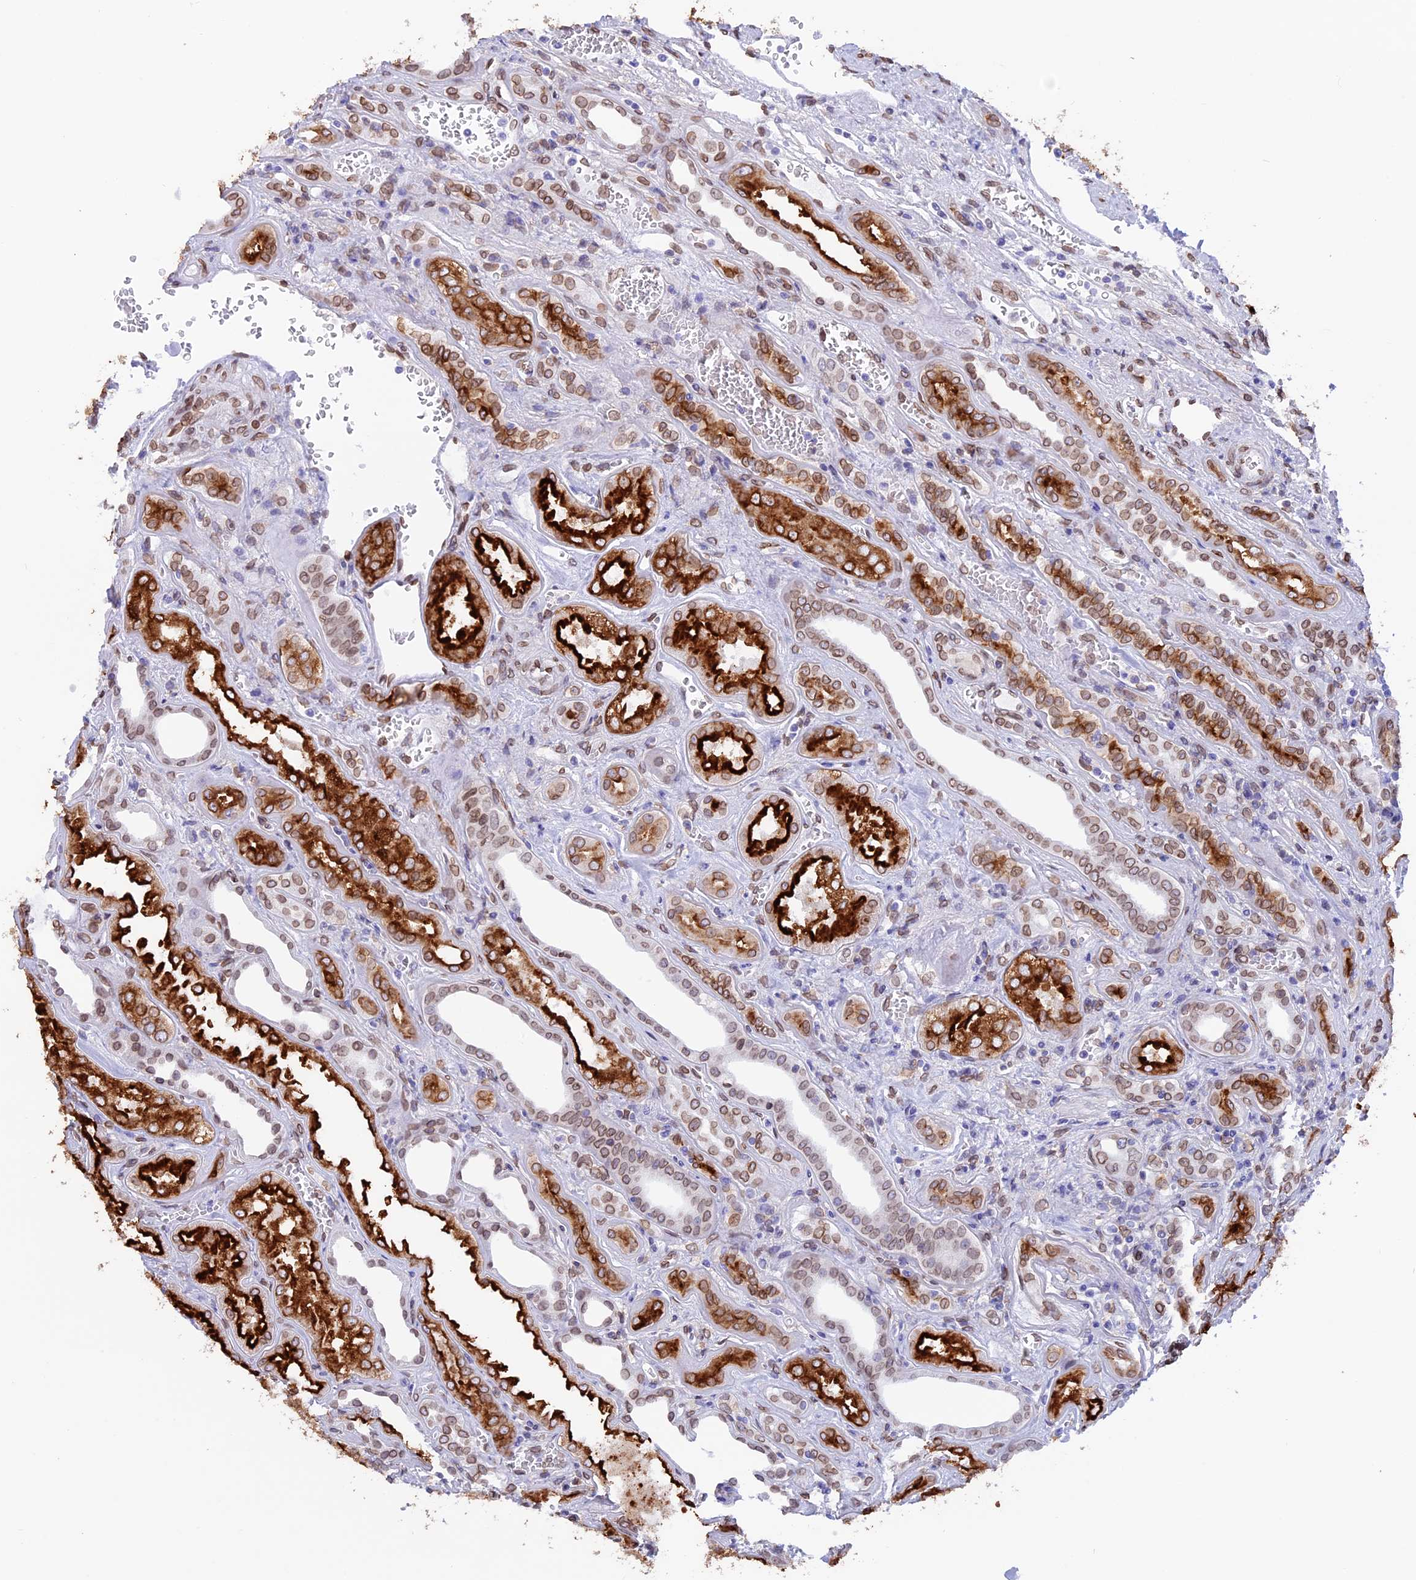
{"staining": {"intensity": "weak", "quantity": ">75%", "location": "nuclear"}, "tissue": "kidney", "cell_type": "Cells in glomeruli", "image_type": "normal", "snomed": [{"axis": "morphology", "description": "Normal tissue, NOS"}, {"axis": "morphology", "description": "Adenocarcinoma, NOS"}, {"axis": "topography", "description": "Kidney"}], "caption": "This histopathology image reveals normal kidney stained with IHC to label a protein in brown. The nuclear of cells in glomeruli show weak positivity for the protein. Nuclei are counter-stained blue.", "gene": "TMPRSS7", "patient": {"sex": "female", "age": 68}}